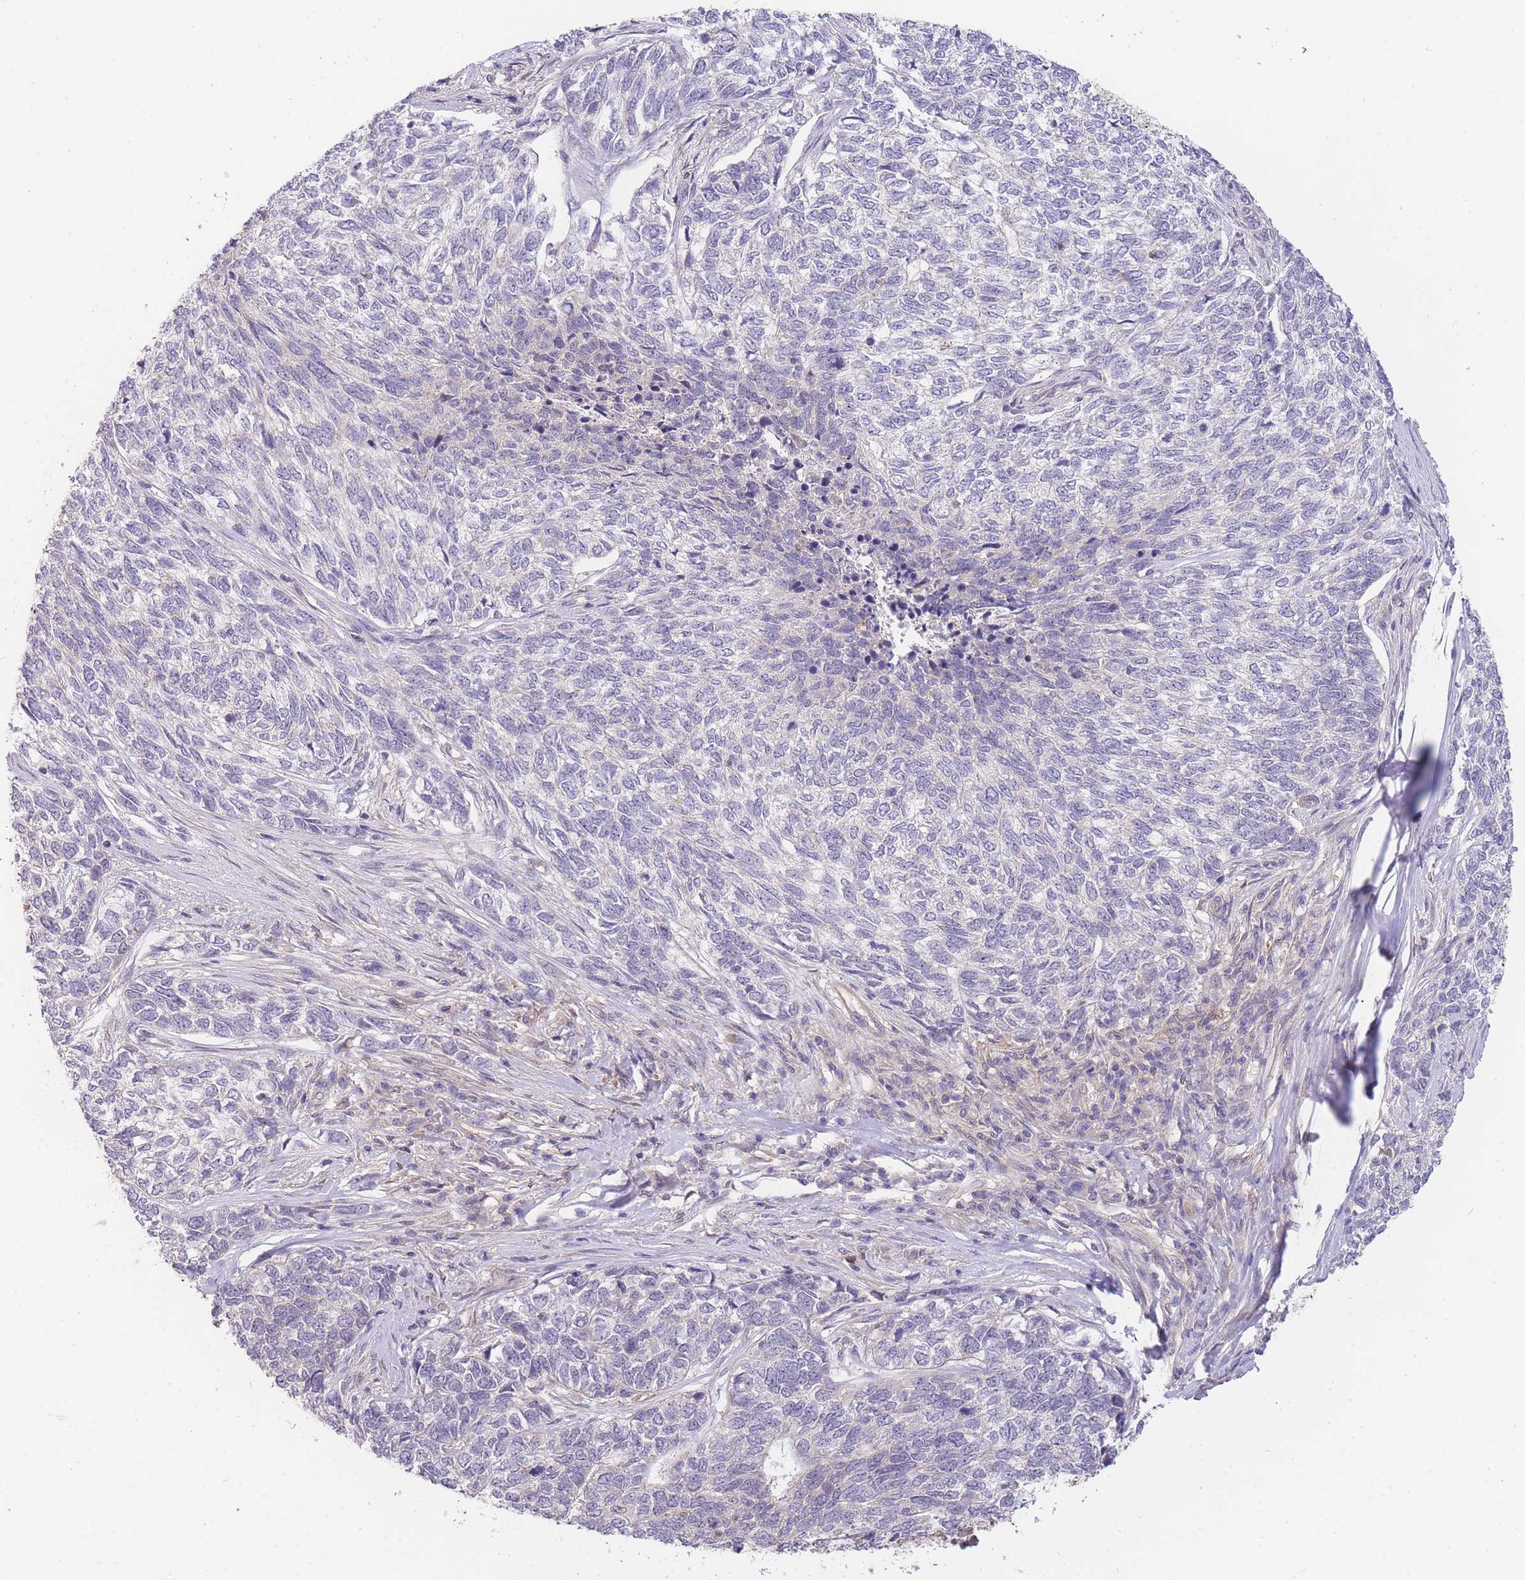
{"staining": {"intensity": "negative", "quantity": "none", "location": "none"}, "tissue": "skin cancer", "cell_type": "Tumor cells", "image_type": "cancer", "snomed": [{"axis": "morphology", "description": "Basal cell carcinoma"}, {"axis": "topography", "description": "Skin"}], "caption": "The image displays no staining of tumor cells in basal cell carcinoma (skin). Brightfield microscopy of IHC stained with DAB (3,3'-diaminobenzidine) (brown) and hematoxylin (blue), captured at high magnification.", "gene": "SMC6", "patient": {"sex": "female", "age": 65}}